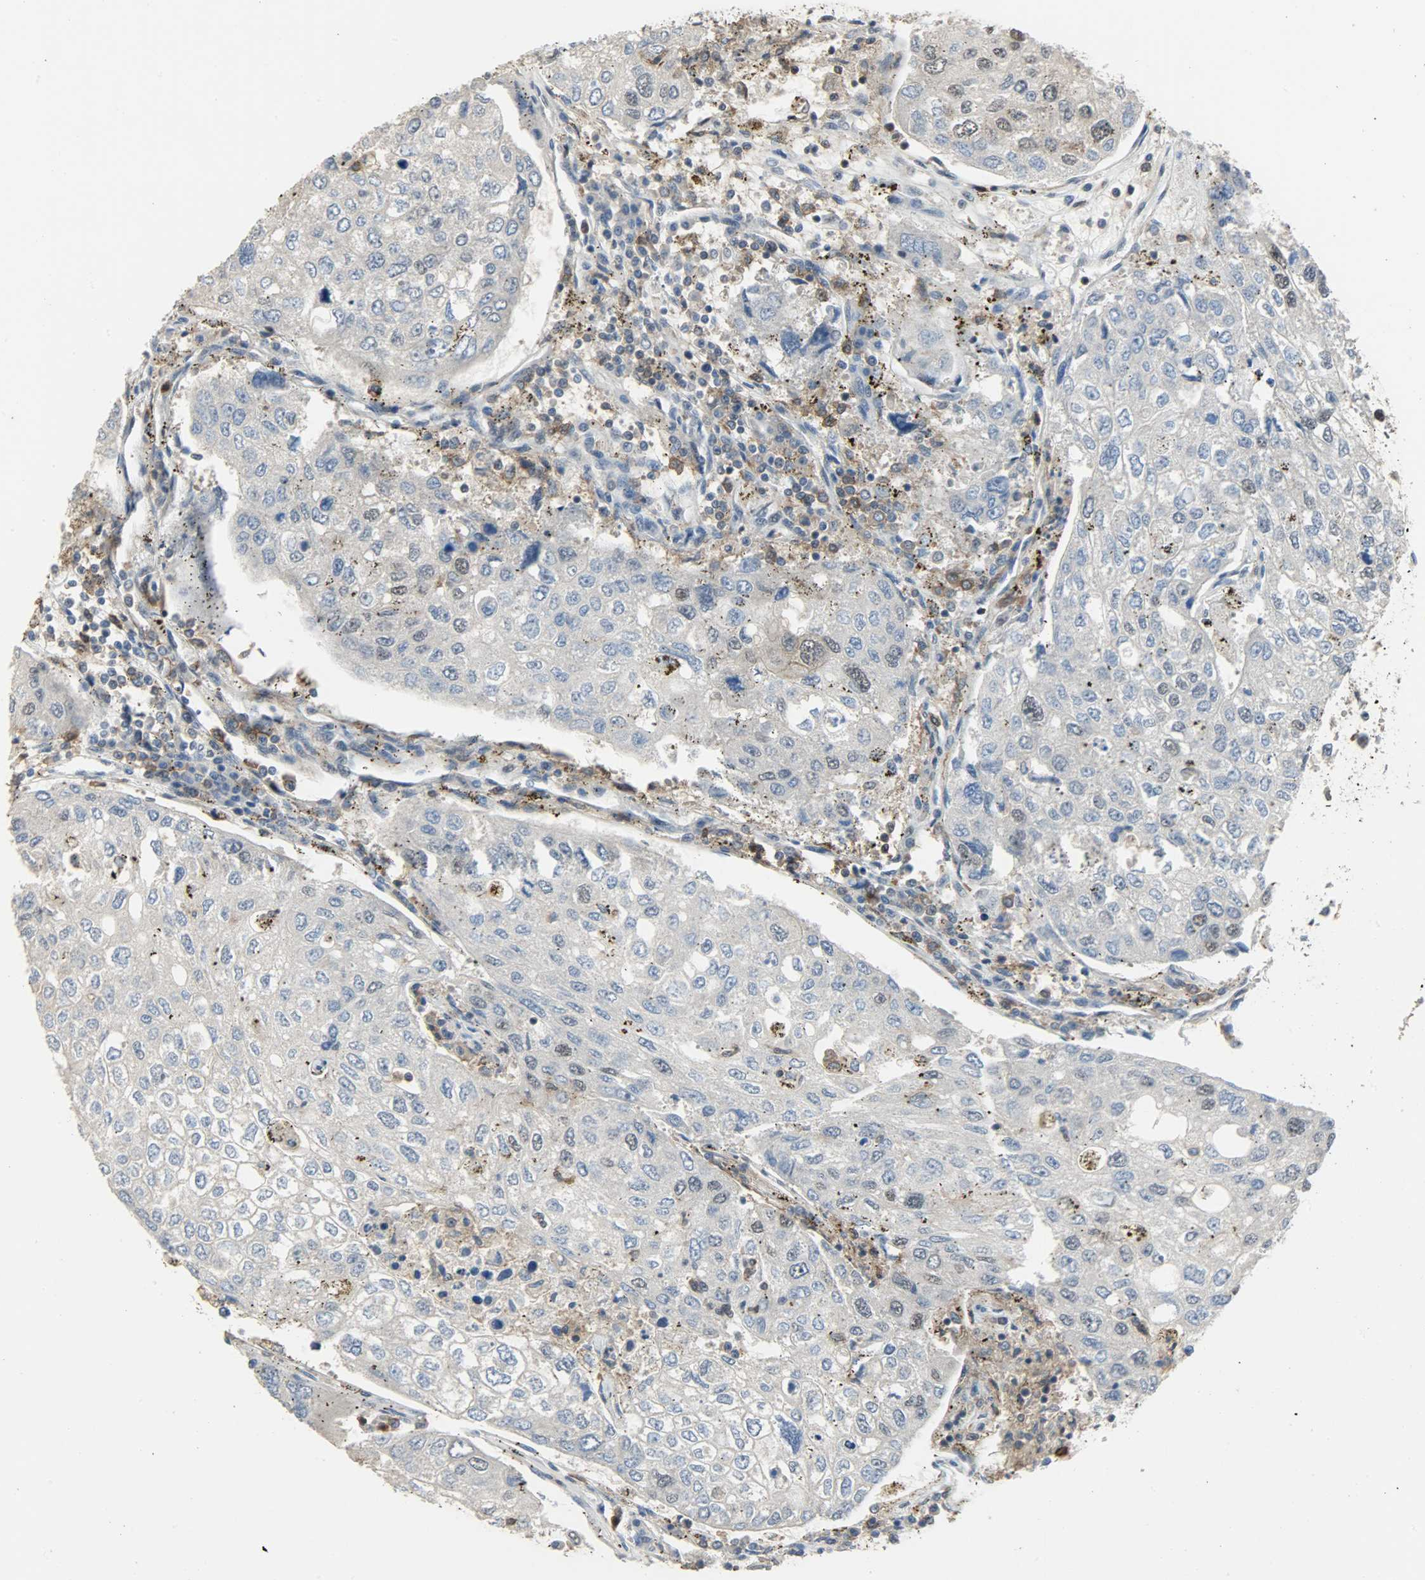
{"staining": {"intensity": "negative", "quantity": "none", "location": "none"}, "tissue": "urothelial cancer", "cell_type": "Tumor cells", "image_type": "cancer", "snomed": [{"axis": "morphology", "description": "Urothelial carcinoma, High grade"}, {"axis": "topography", "description": "Lymph node"}, {"axis": "topography", "description": "Urinary bladder"}], "caption": "High power microscopy image of an IHC photomicrograph of high-grade urothelial carcinoma, revealing no significant expression in tumor cells.", "gene": "SKAP2", "patient": {"sex": "male", "age": 51}}